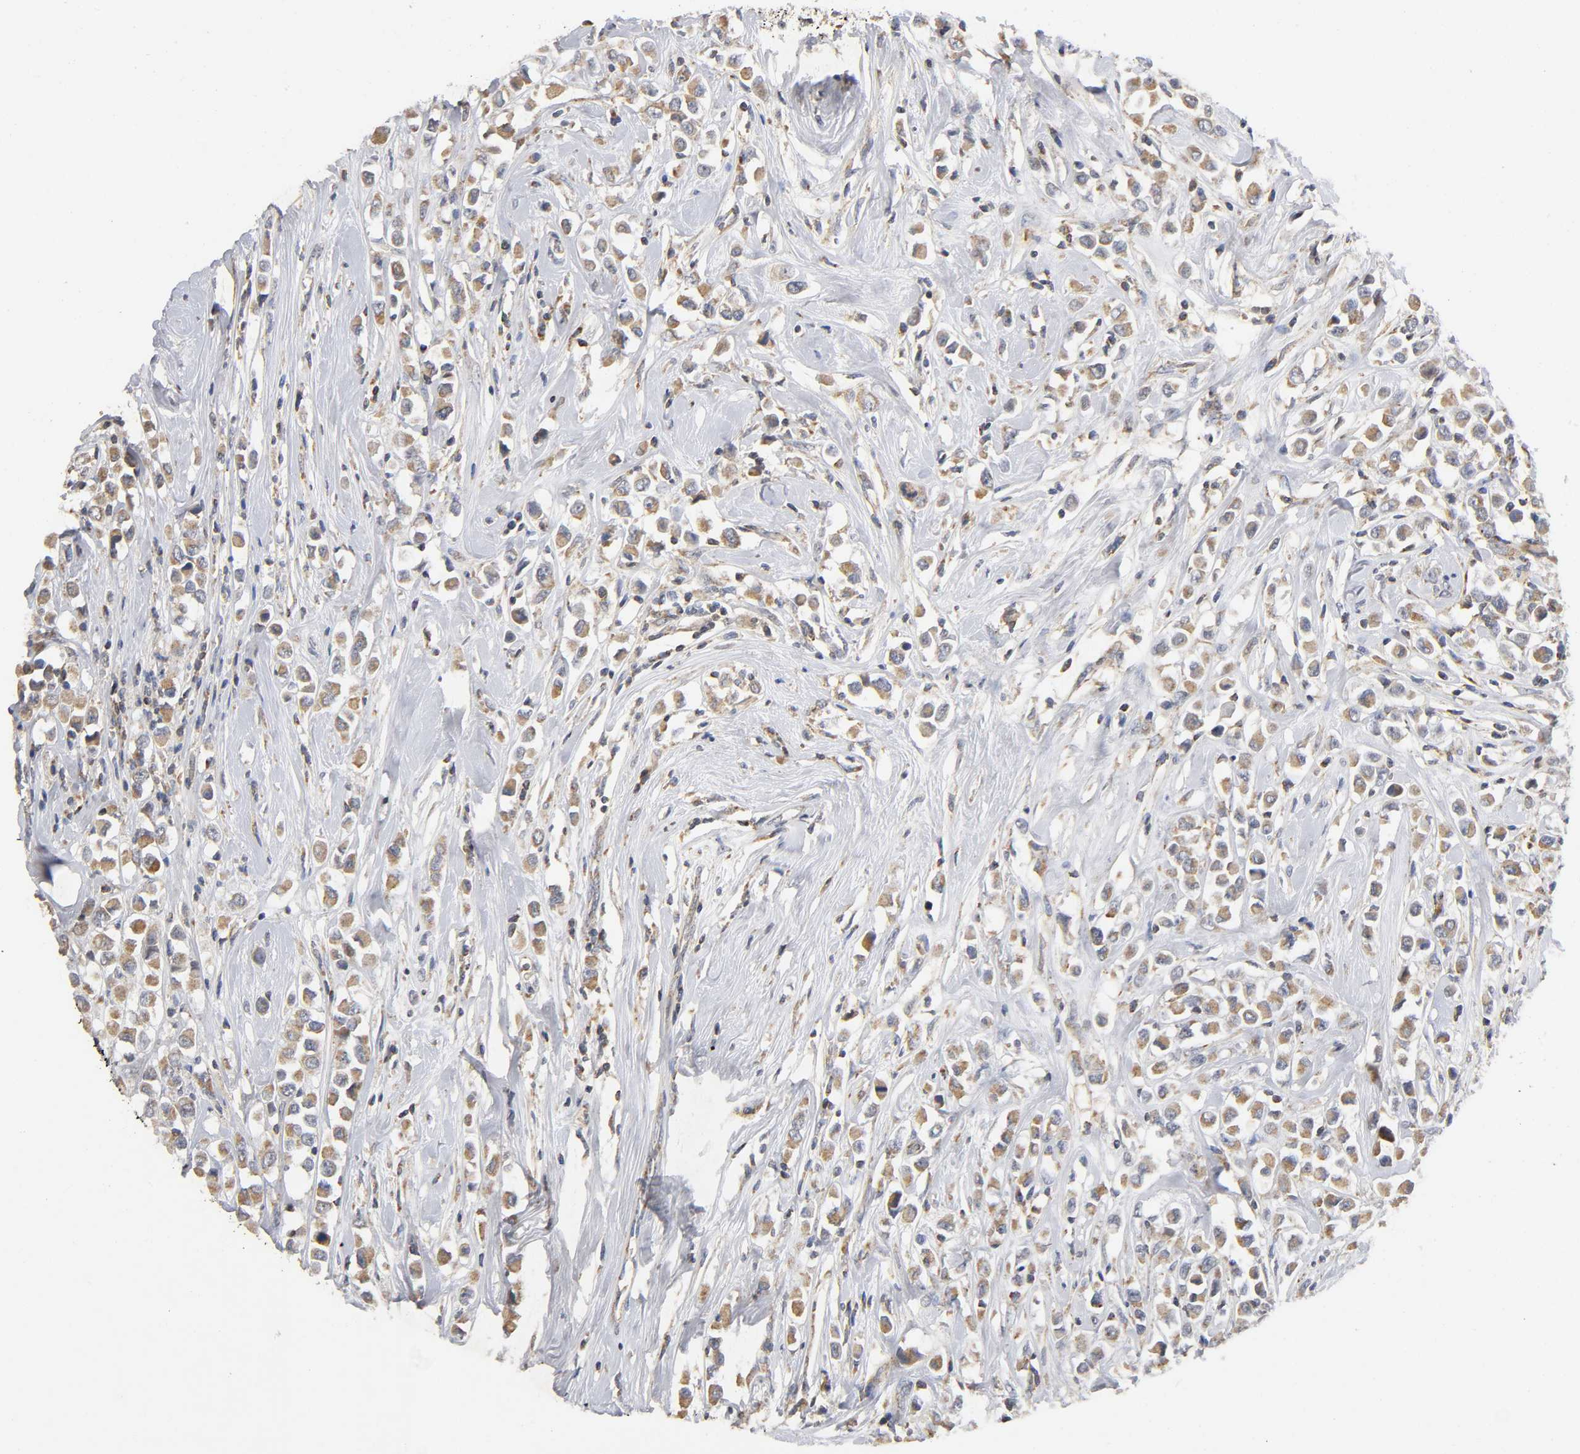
{"staining": {"intensity": "moderate", "quantity": ">75%", "location": "cytoplasmic/membranous"}, "tissue": "breast cancer", "cell_type": "Tumor cells", "image_type": "cancer", "snomed": [{"axis": "morphology", "description": "Duct carcinoma"}, {"axis": "topography", "description": "Breast"}], "caption": "Protein expression analysis of human breast cancer (infiltrating ductal carcinoma) reveals moderate cytoplasmic/membranous positivity in approximately >75% of tumor cells.", "gene": "SYT16", "patient": {"sex": "female", "age": 61}}